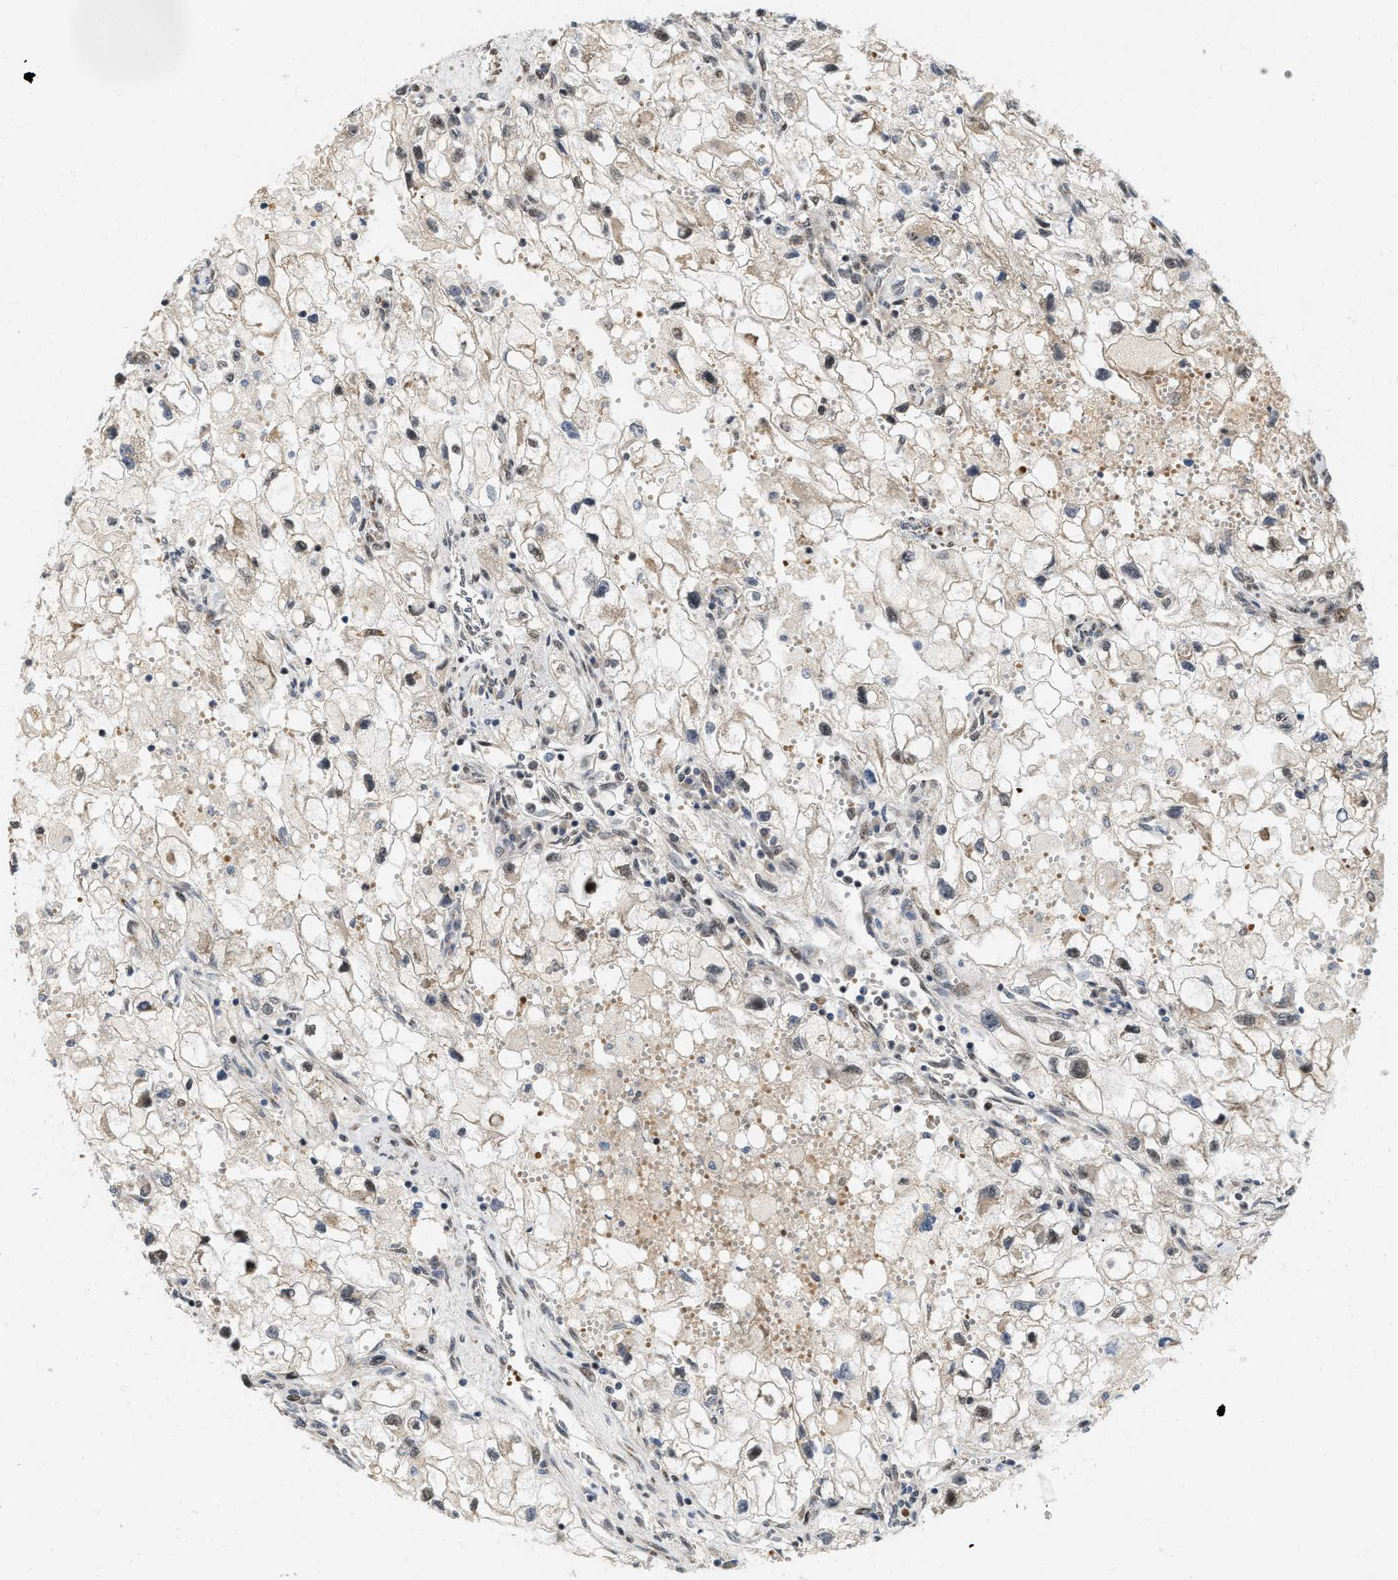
{"staining": {"intensity": "weak", "quantity": "<25%", "location": "nuclear"}, "tissue": "renal cancer", "cell_type": "Tumor cells", "image_type": "cancer", "snomed": [{"axis": "morphology", "description": "Adenocarcinoma, NOS"}, {"axis": "topography", "description": "Kidney"}], "caption": "This is an immunohistochemistry histopathology image of renal cancer (adenocarcinoma). There is no expression in tumor cells.", "gene": "ANKRD11", "patient": {"sex": "female", "age": 70}}